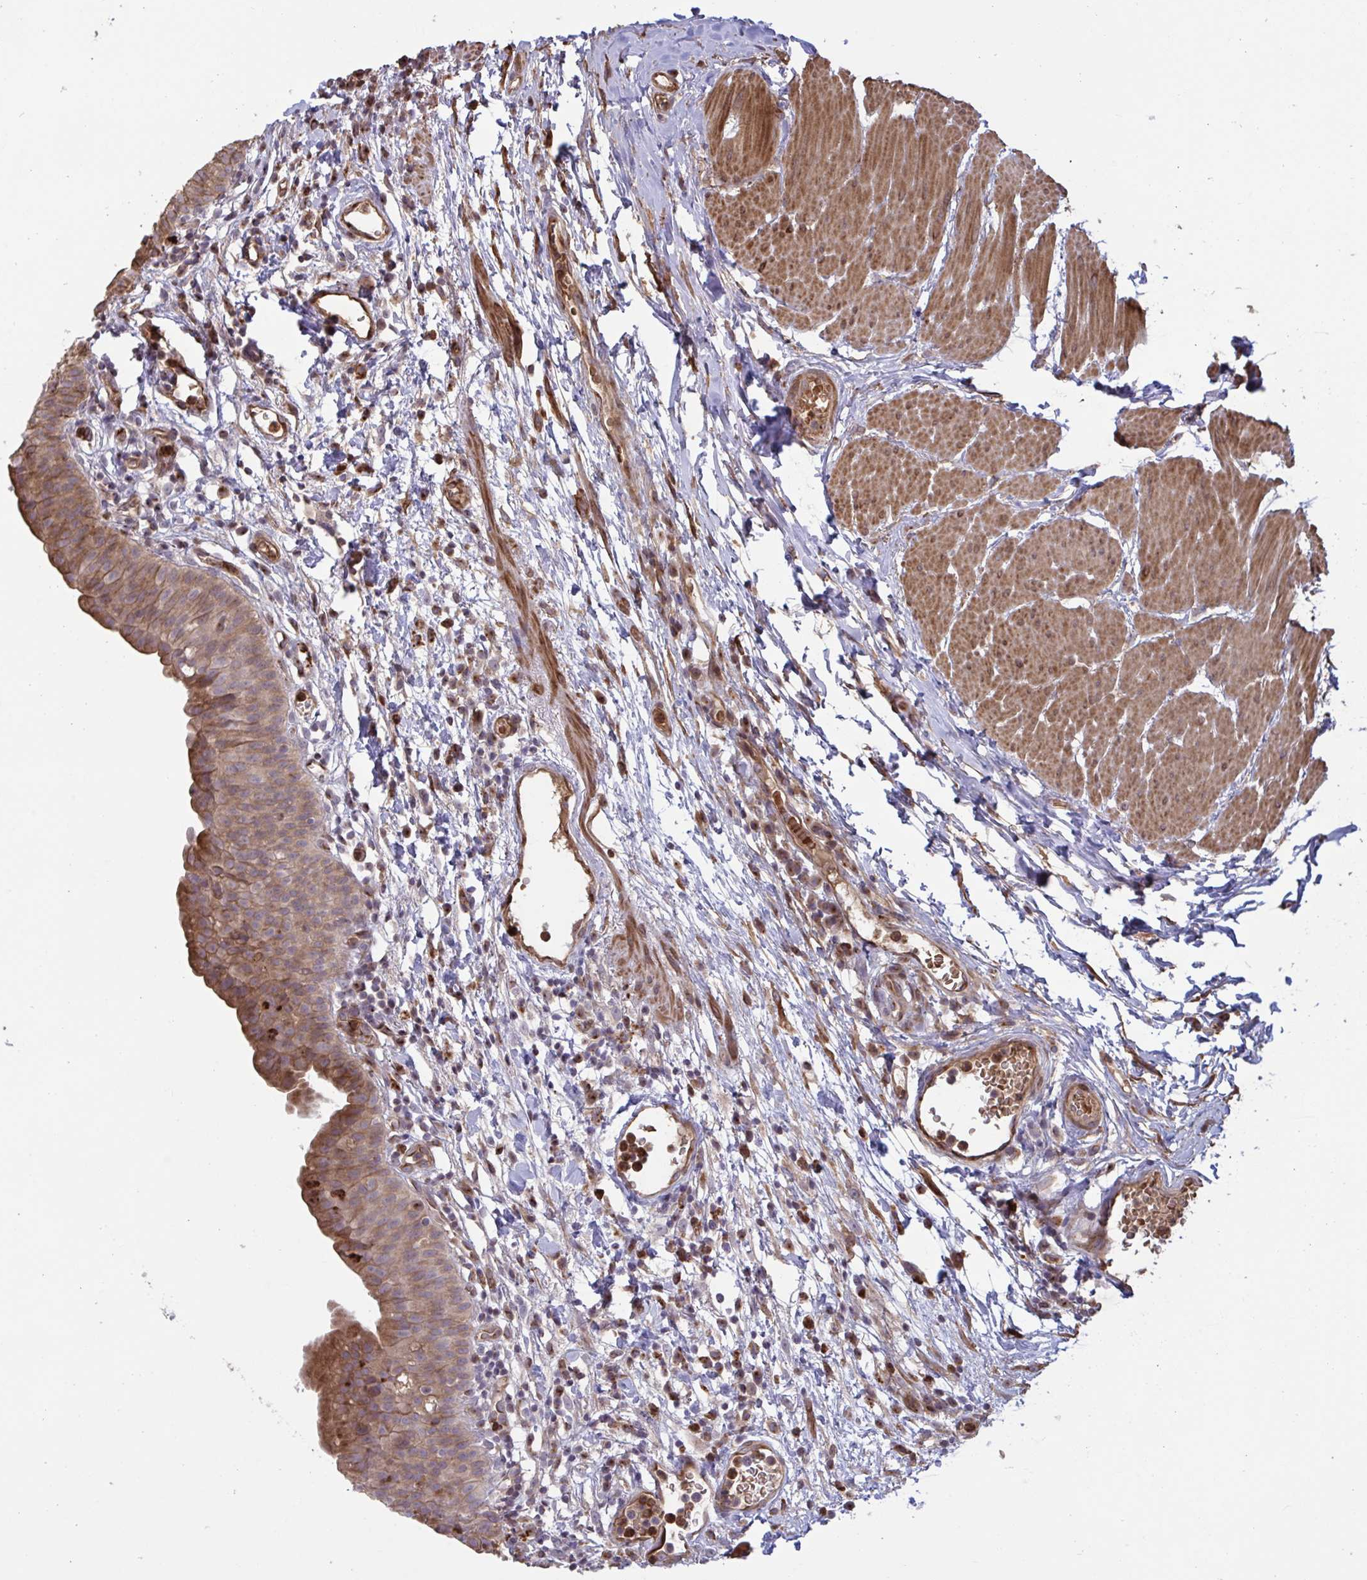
{"staining": {"intensity": "moderate", "quantity": ">75%", "location": "cytoplasmic/membranous"}, "tissue": "urinary bladder", "cell_type": "Urothelial cells", "image_type": "normal", "snomed": [{"axis": "morphology", "description": "Normal tissue, NOS"}, {"axis": "morphology", "description": "Inflammation, NOS"}, {"axis": "topography", "description": "Urinary bladder"}], "caption": "An IHC image of unremarkable tissue is shown. Protein staining in brown shows moderate cytoplasmic/membranous positivity in urinary bladder within urothelial cells. (IHC, brightfield microscopy, high magnification).", "gene": "IL1R1", "patient": {"sex": "male", "age": 57}}